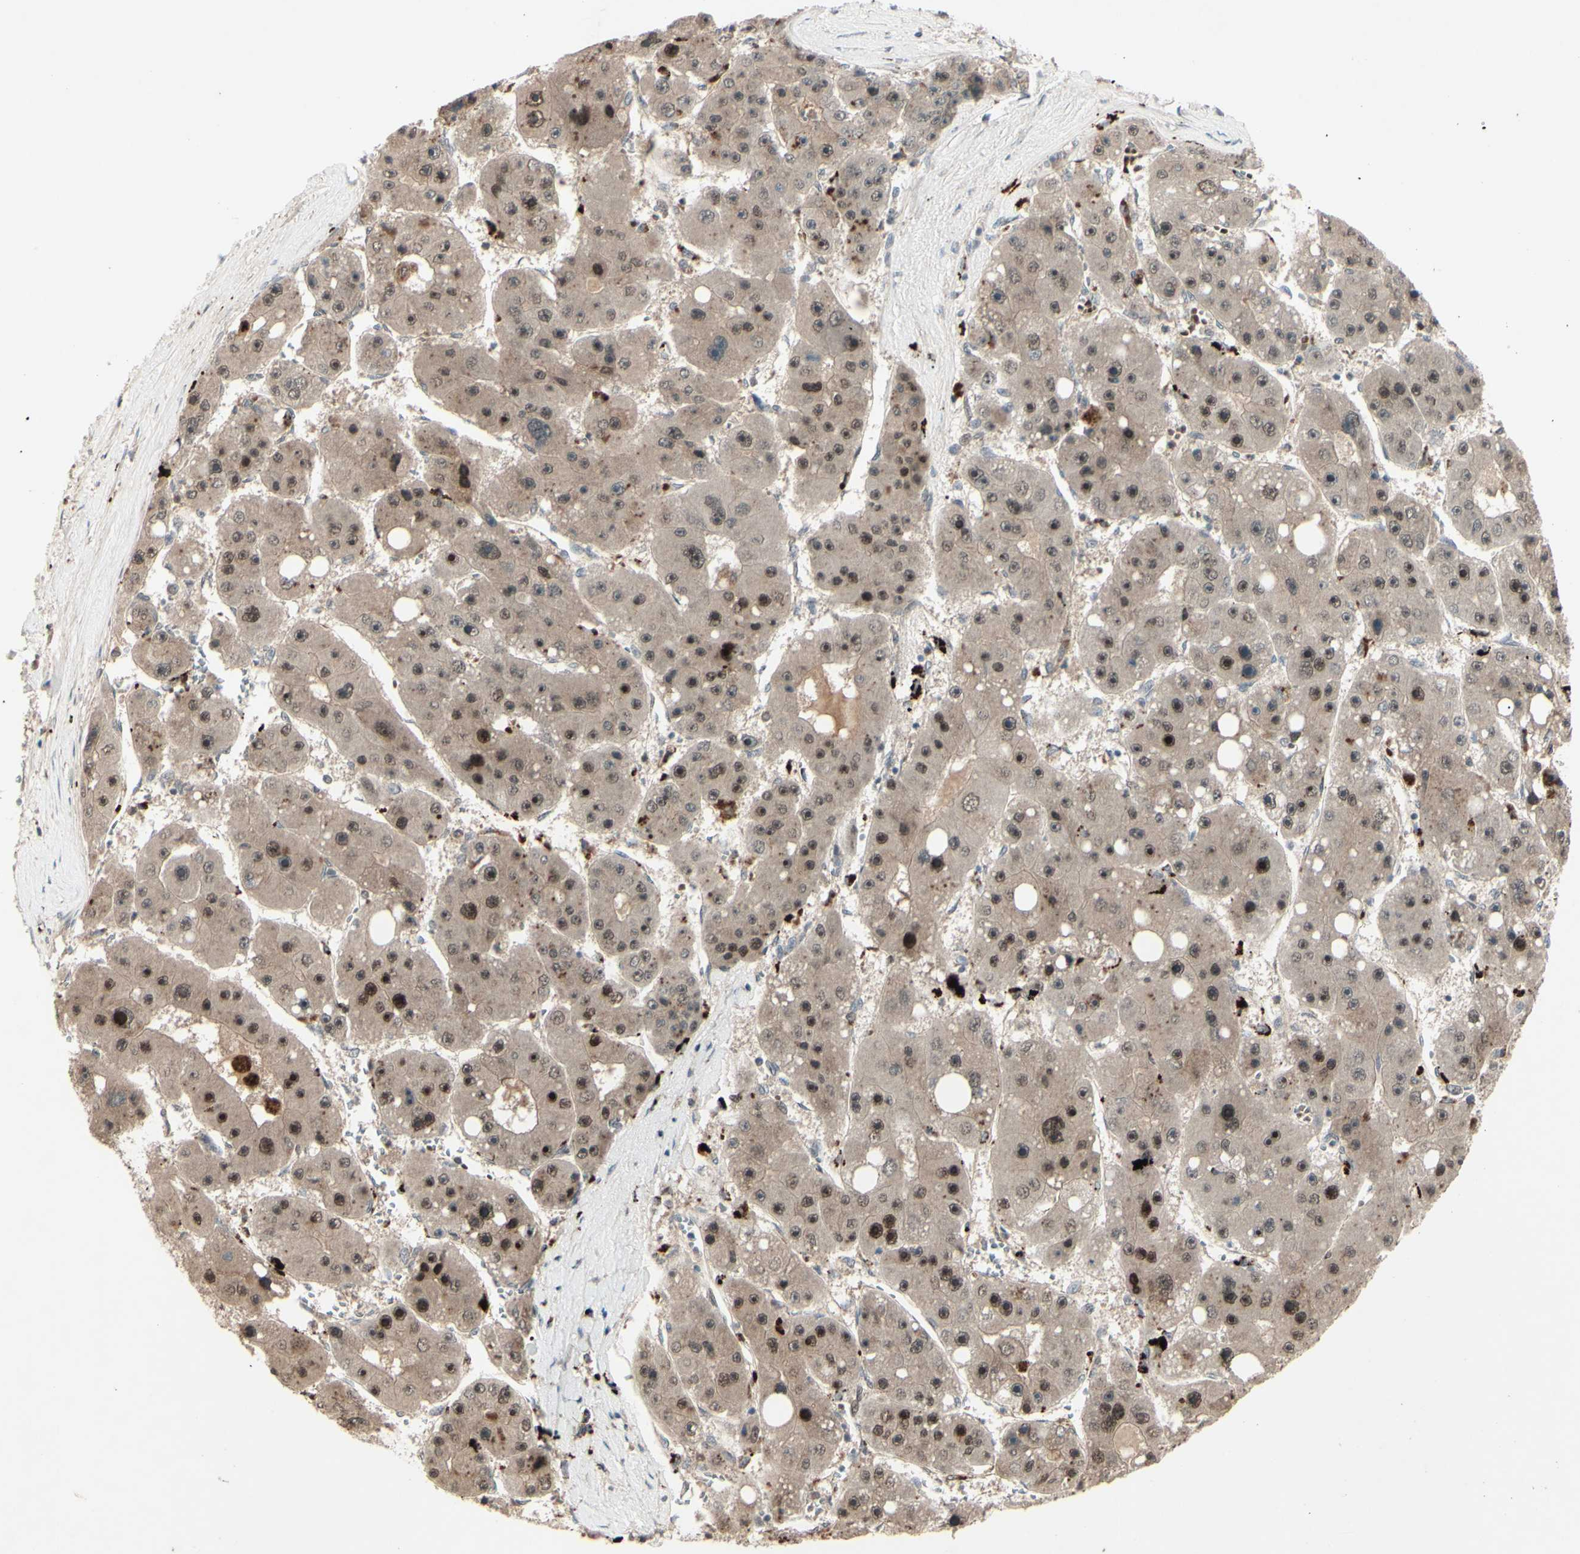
{"staining": {"intensity": "strong", "quantity": ">75%", "location": "cytoplasmic/membranous,nuclear"}, "tissue": "liver cancer", "cell_type": "Tumor cells", "image_type": "cancer", "snomed": [{"axis": "morphology", "description": "Carcinoma, Hepatocellular, NOS"}, {"axis": "topography", "description": "Liver"}], "caption": "Tumor cells display high levels of strong cytoplasmic/membranous and nuclear expression in about >75% of cells in human hepatocellular carcinoma (liver).", "gene": "MLF2", "patient": {"sex": "female", "age": 61}}